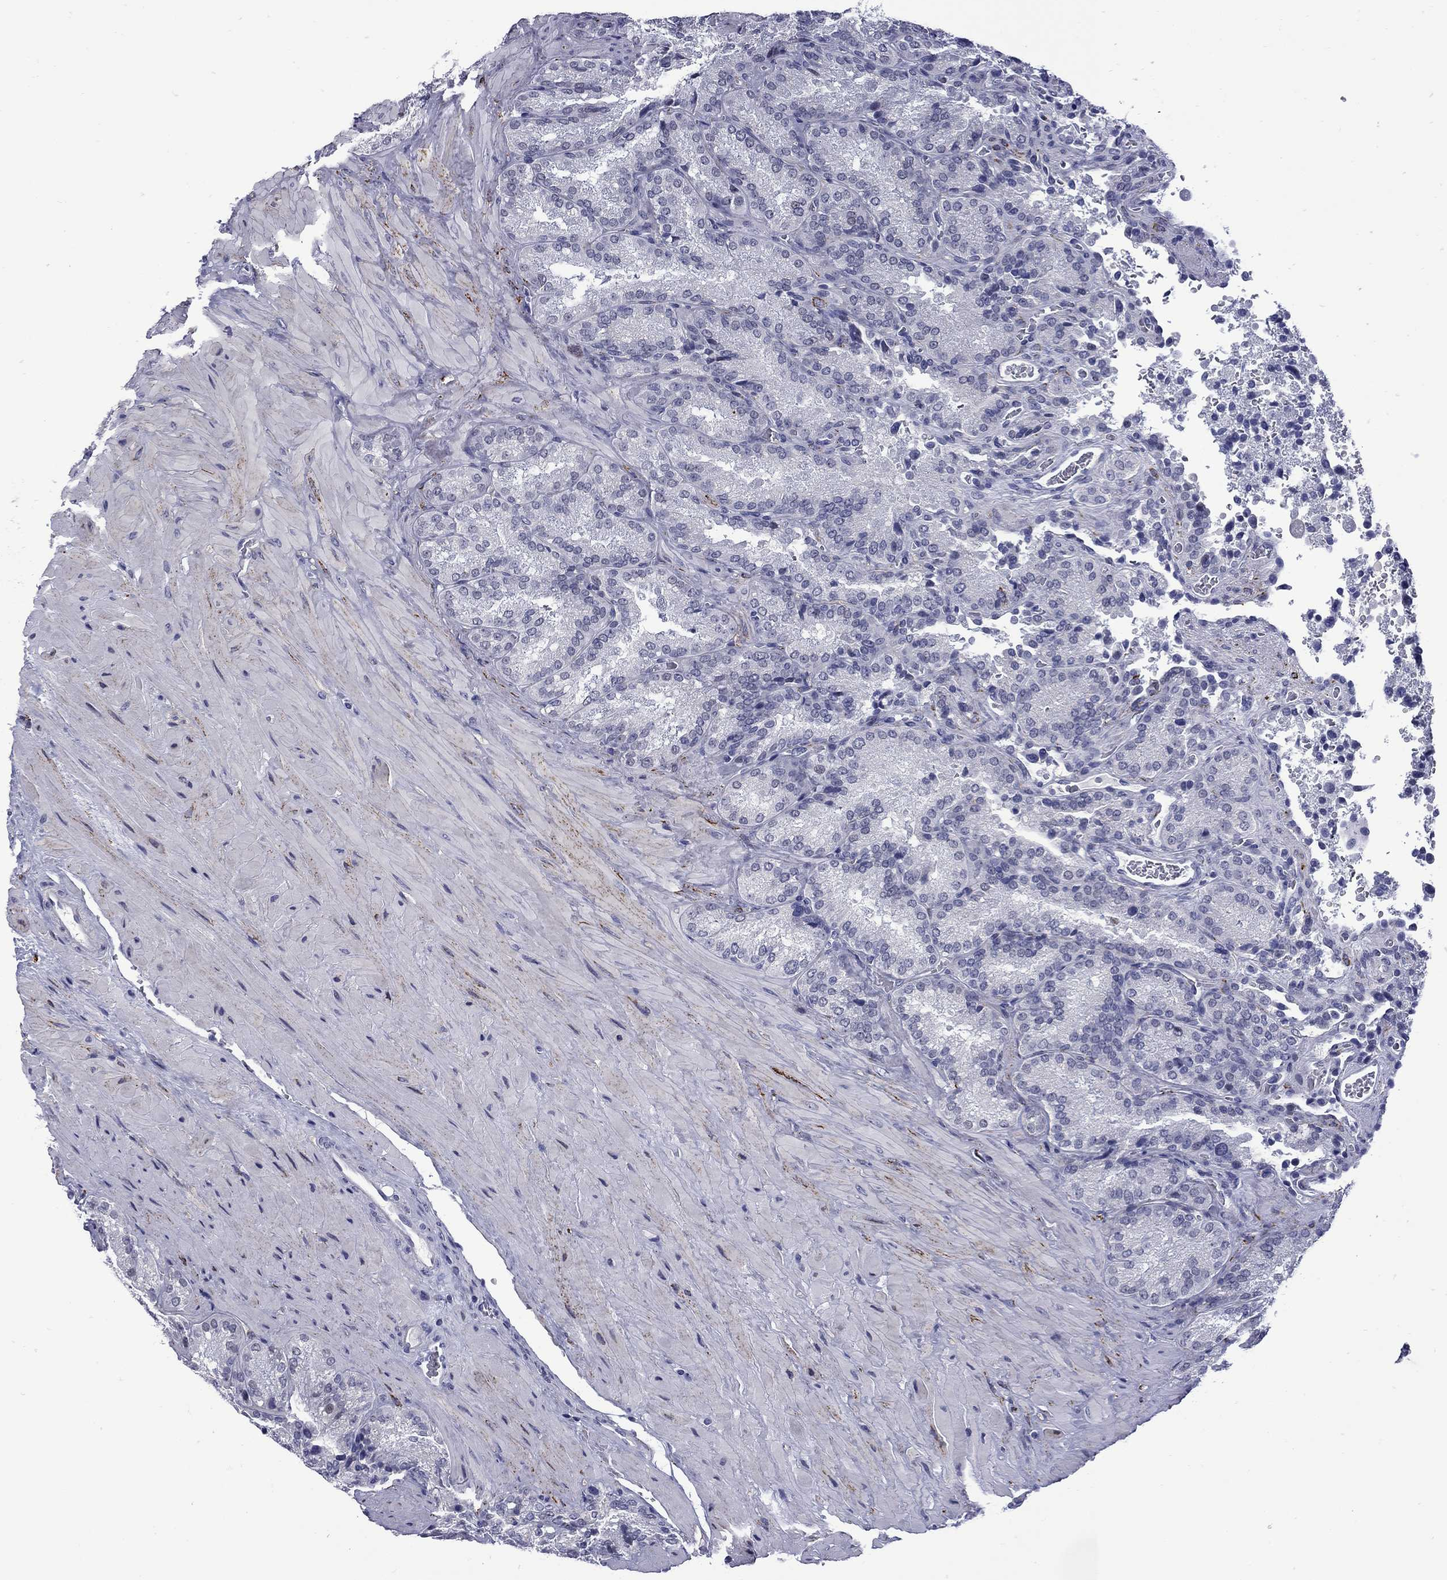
{"staining": {"intensity": "negative", "quantity": "none", "location": "none"}, "tissue": "seminal vesicle", "cell_type": "Glandular cells", "image_type": "normal", "snomed": [{"axis": "morphology", "description": "Normal tissue, NOS"}, {"axis": "topography", "description": "Seminal veicle"}], "caption": "The micrograph reveals no staining of glandular cells in benign seminal vesicle.", "gene": "MGARP", "patient": {"sex": "male", "age": 37}}